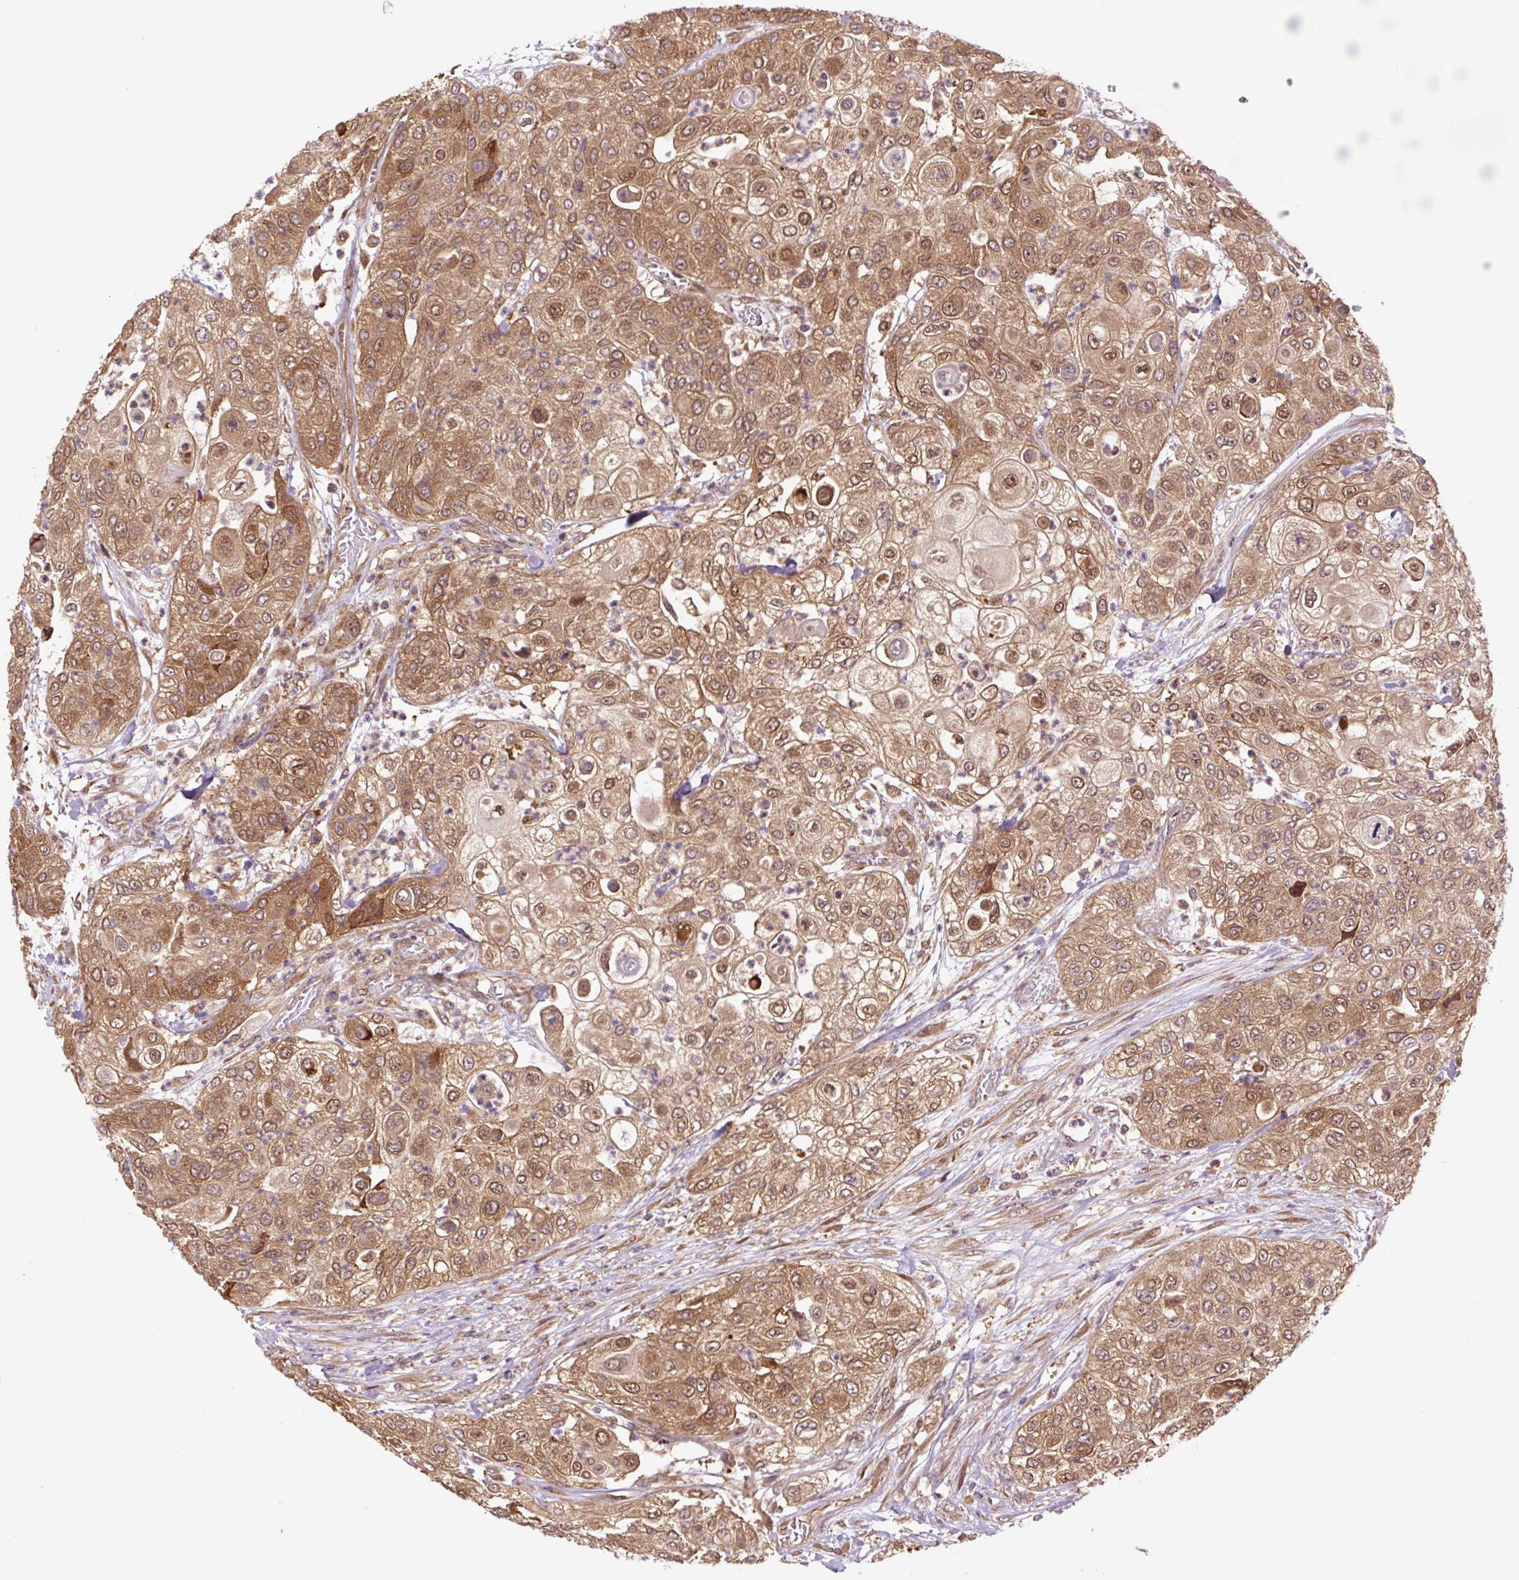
{"staining": {"intensity": "moderate", "quantity": ">75%", "location": "cytoplasmic/membranous,nuclear"}, "tissue": "urothelial cancer", "cell_type": "Tumor cells", "image_type": "cancer", "snomed": [{"axis": "morphology", "description": "Urothelial carcinoma, High grade"}, {"axis": "topography", "description": "Urinary bladder"}], "caption": "DAB (3,3'-diaminobenzidine) immunohistochemical staining of urothelial cancer reveals moderate cytoplasmic/membranous and nuclear protein positivity in about >75% of tumor cells.", "gene": "TPT1", "patient": {"sex": "female", "age": 79}}